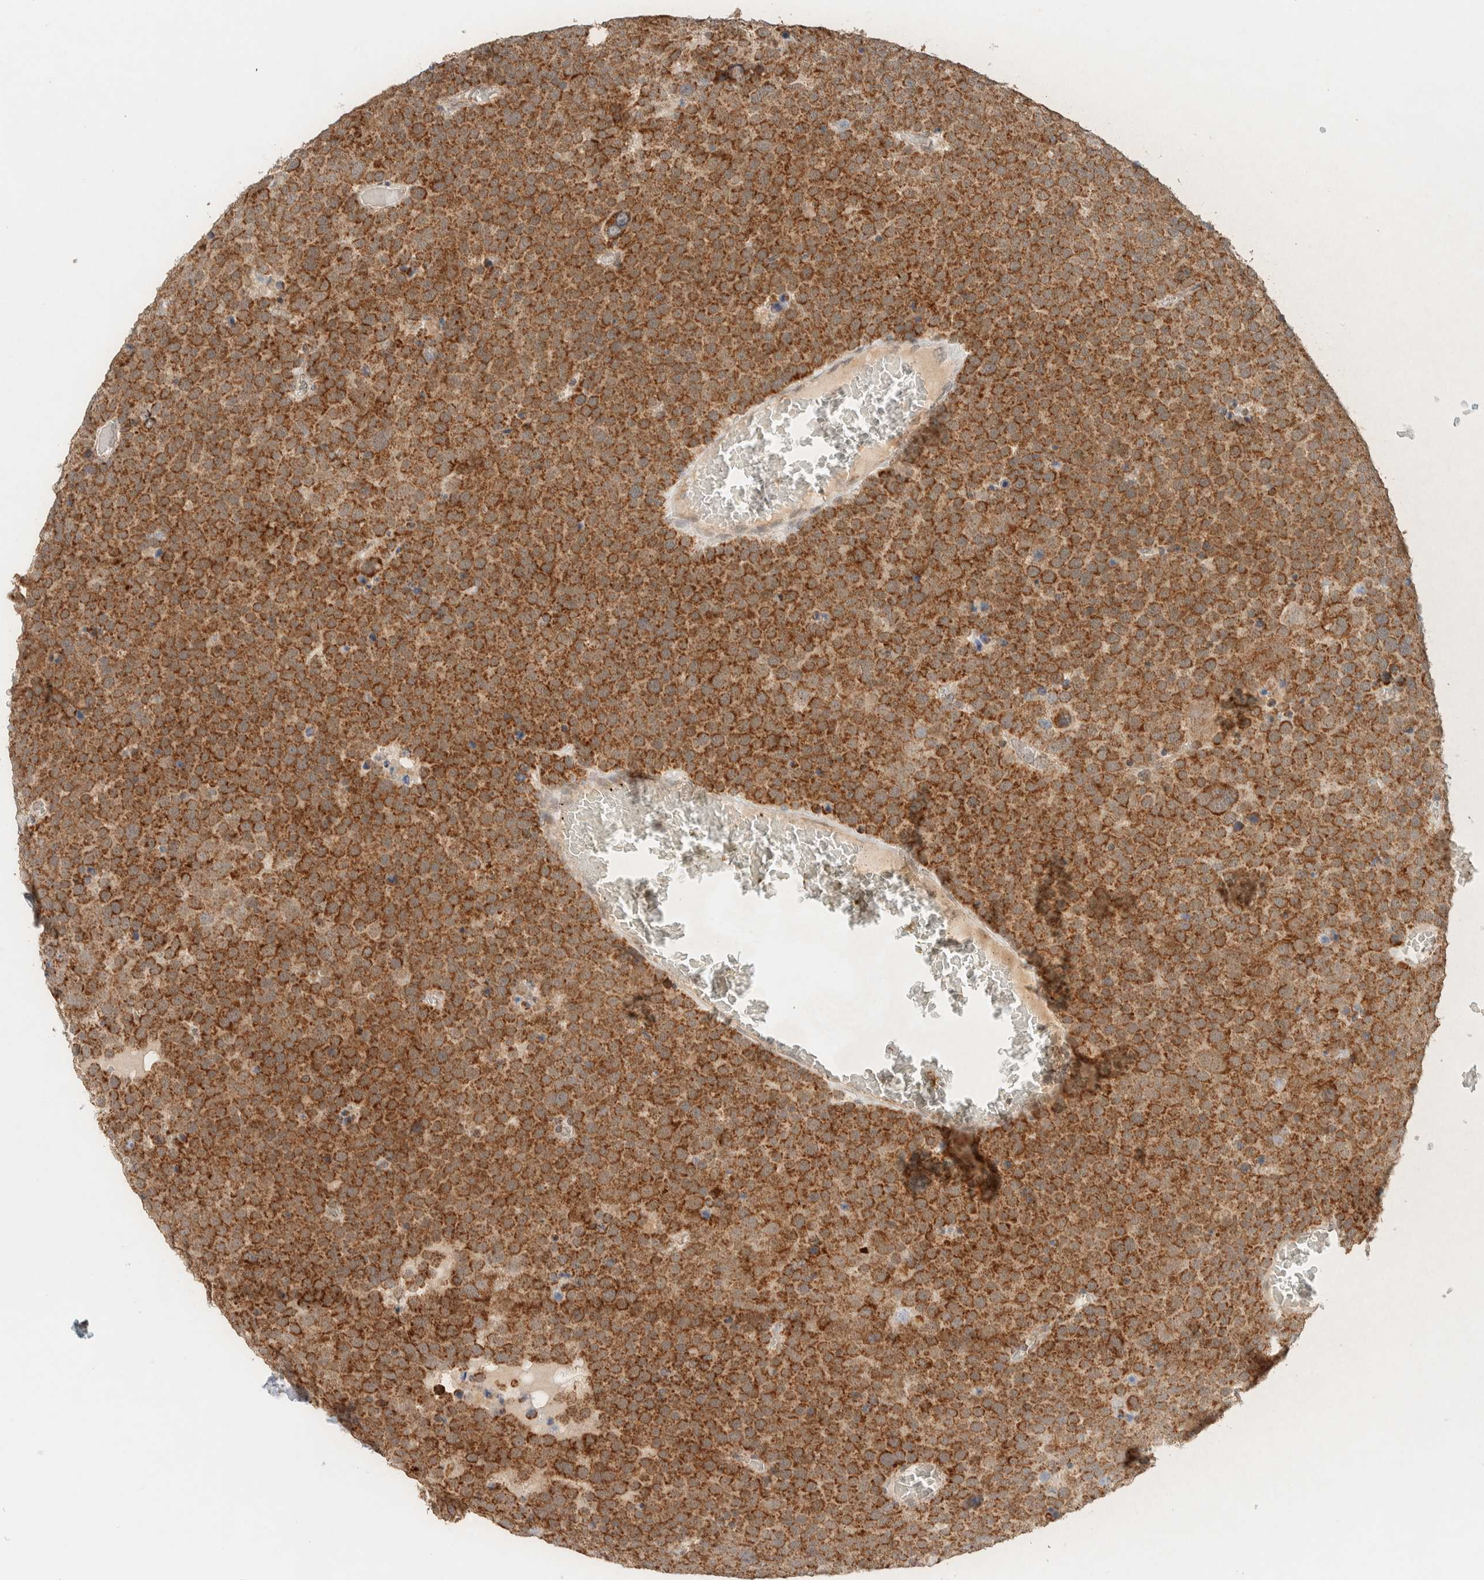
{"staining": {"intensity": "strong", "quantity": ">75%", "location": "cytoplasmic/membranous"}, "tissue": "testis cancer", "cell_type": "Tumor cells", "image_type": "cancer", "snomed": [{"axis": "morphology", "description": "Seminoma, NOS"}, {"axis": "topography", "description": "Testis"}], "caption": "A brown stain highlights strong cytoplasmic/membranous staining of a protein in human testis cancer (seminoma) tumor cells.", "gene": "MRPL41", "patient": {"sex": "male", "age": 71}}